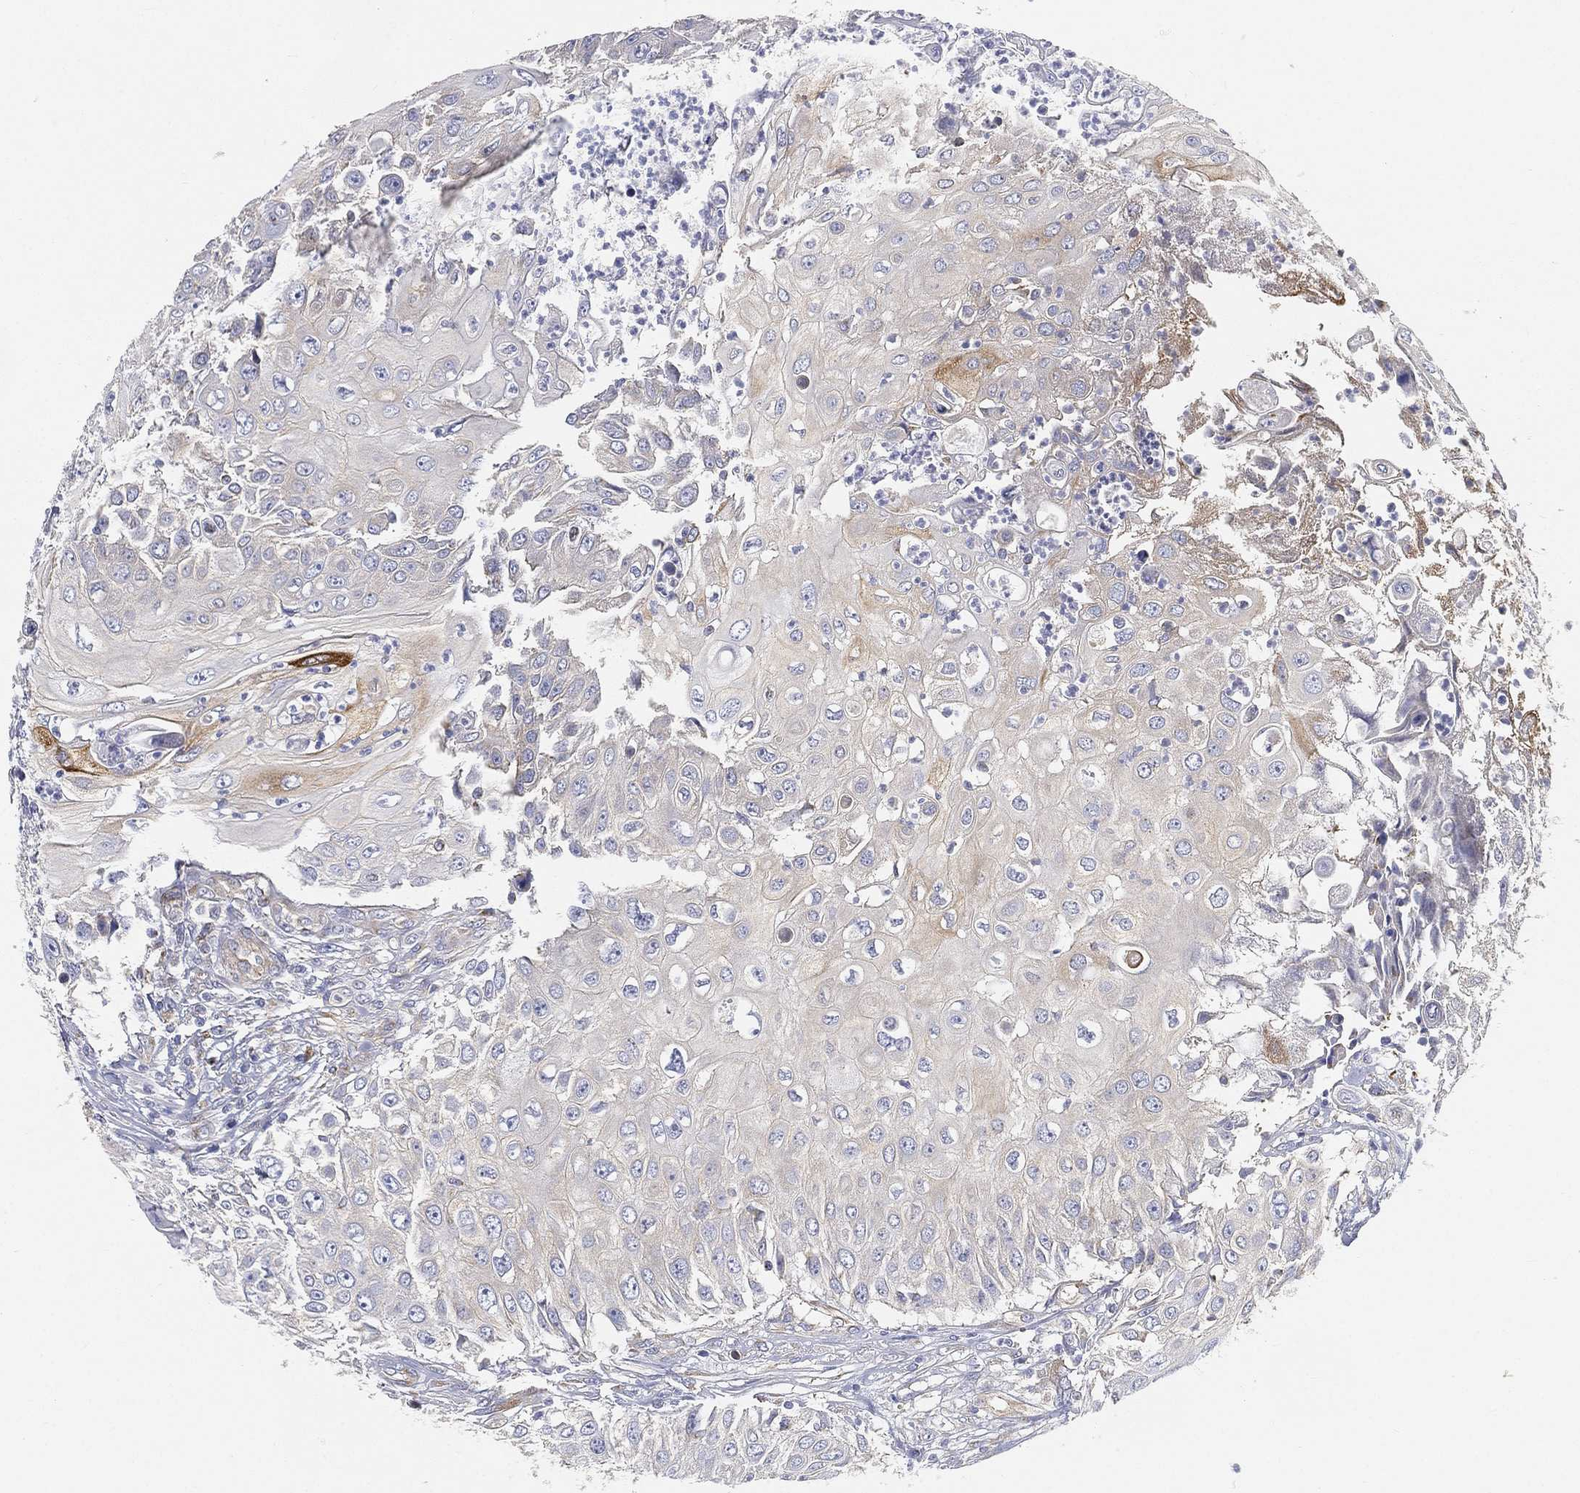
{"staining": {"intensity": "strong", "quantity": "<25%", "location": "cytoplasmic/membranous"}, "tissue": "urothelial cancer", "cell_type": "Tumor cells", "image_type": "cancer", "snomed": [{"axis": "morphology", "description": "Urothelial carcinoma, High grade"}, {"axis": "topography", "description": "Urinary bladder"}], "caption": "Immunohistochemistry micrograph of neoplastic tissue: human urothelial carcinoma (high-grade) stained using immunohistochemistry (IHC) displays medium levels of strong protein expression localized specifically in the cytoplasmic/membranous of tumor cells, appearing as a cytoplasmic/membranous brown color.", "gene": "TMEM25", "patient": {"sex": "female", "age": 79}}